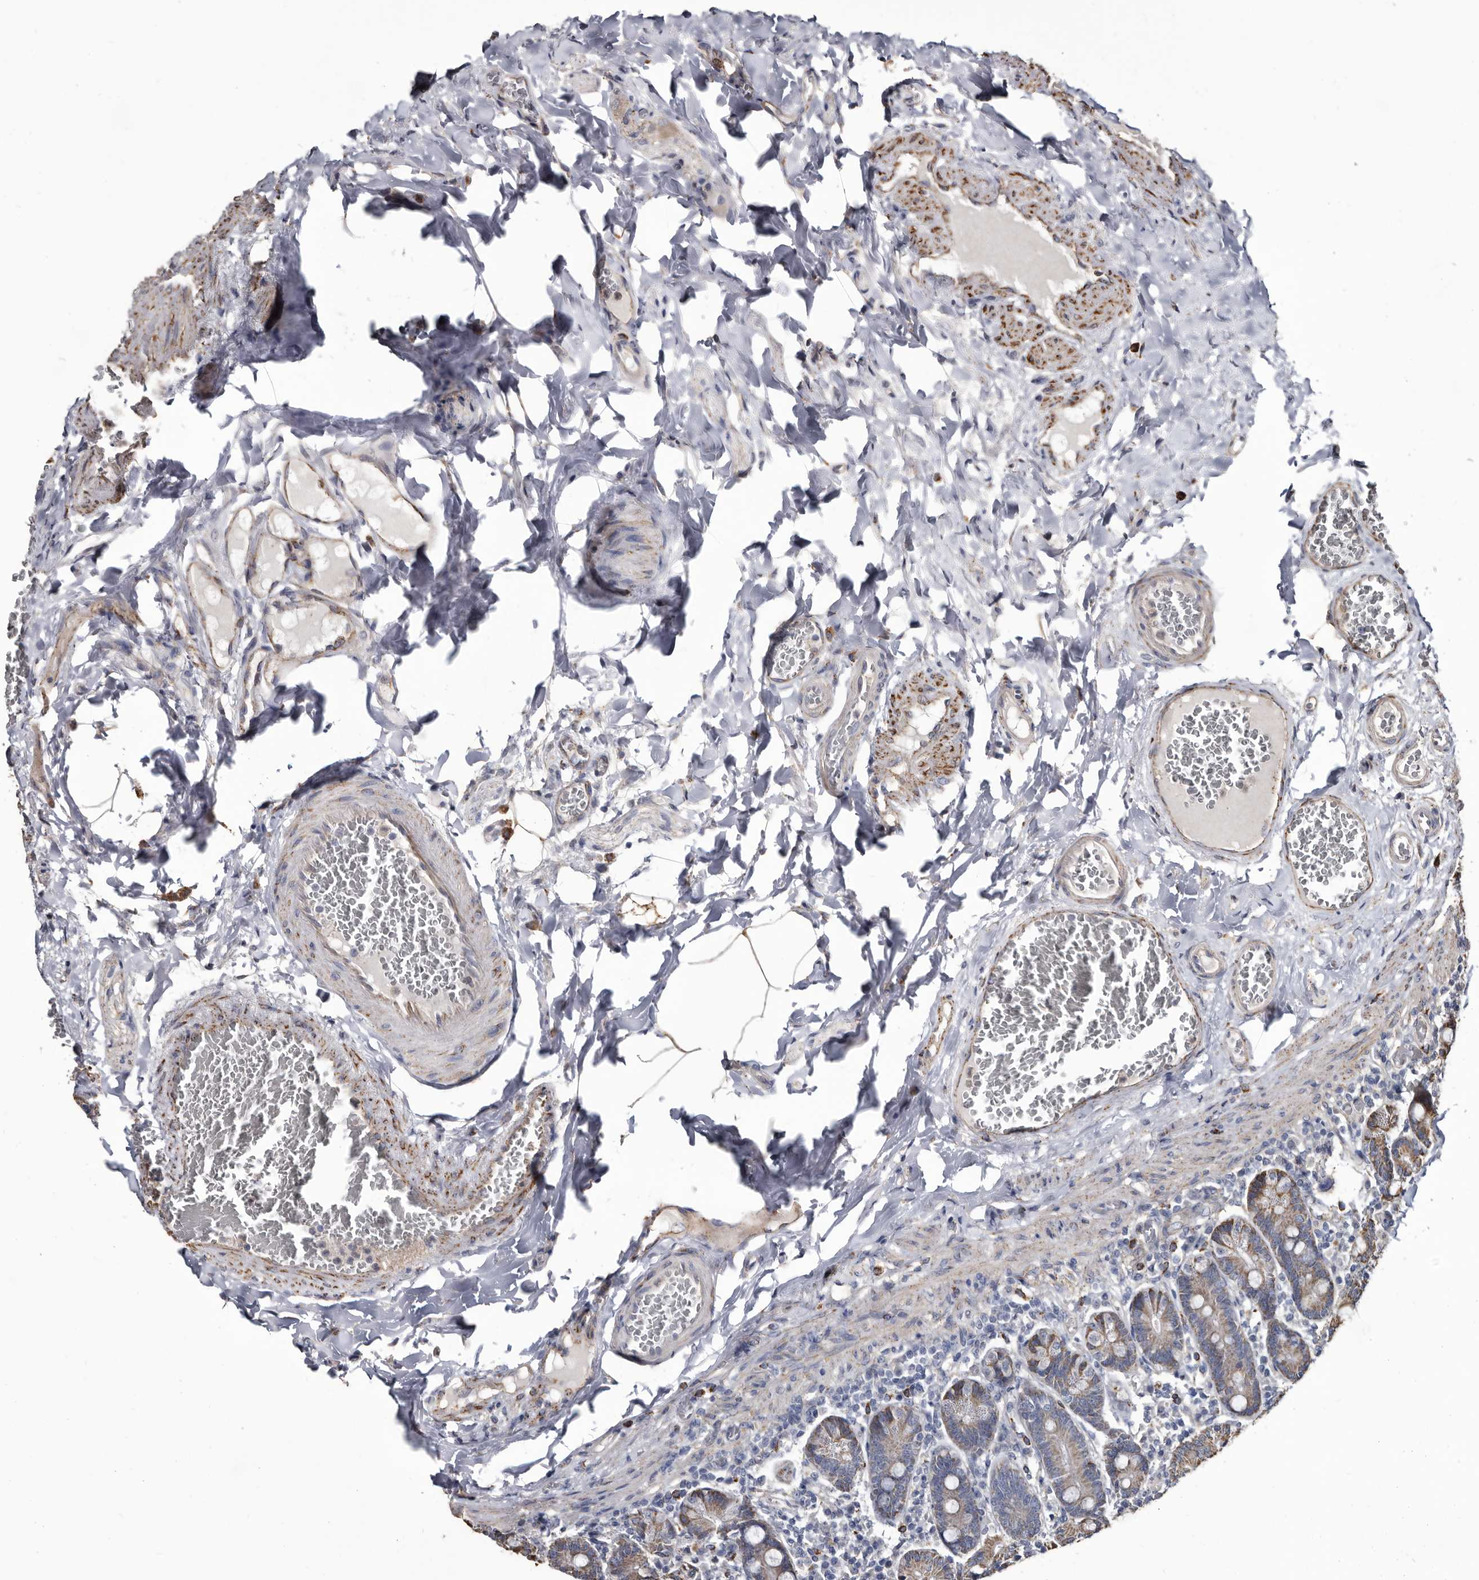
{"staining": {"intensity": "moderate", "quantity": "25%-75%", "location": "cytoplasmic/membranous"}, "tissue": "duodenum", "cell_type": "Glandular cells", "image_type": "normal", "snomed": [{"axis": "morphology", "description": "Normal tissue, NOS"}, {"axis": "topography", "description": "Duodenum"}], "caption": "This is an image of immunohistochemistry staining of benign duodenum, which shows moderate staining in the cytoplasmic/membranous of glandular cells.", "gene": "CTSA", "patient": {"sex": "female", "age": 62}}